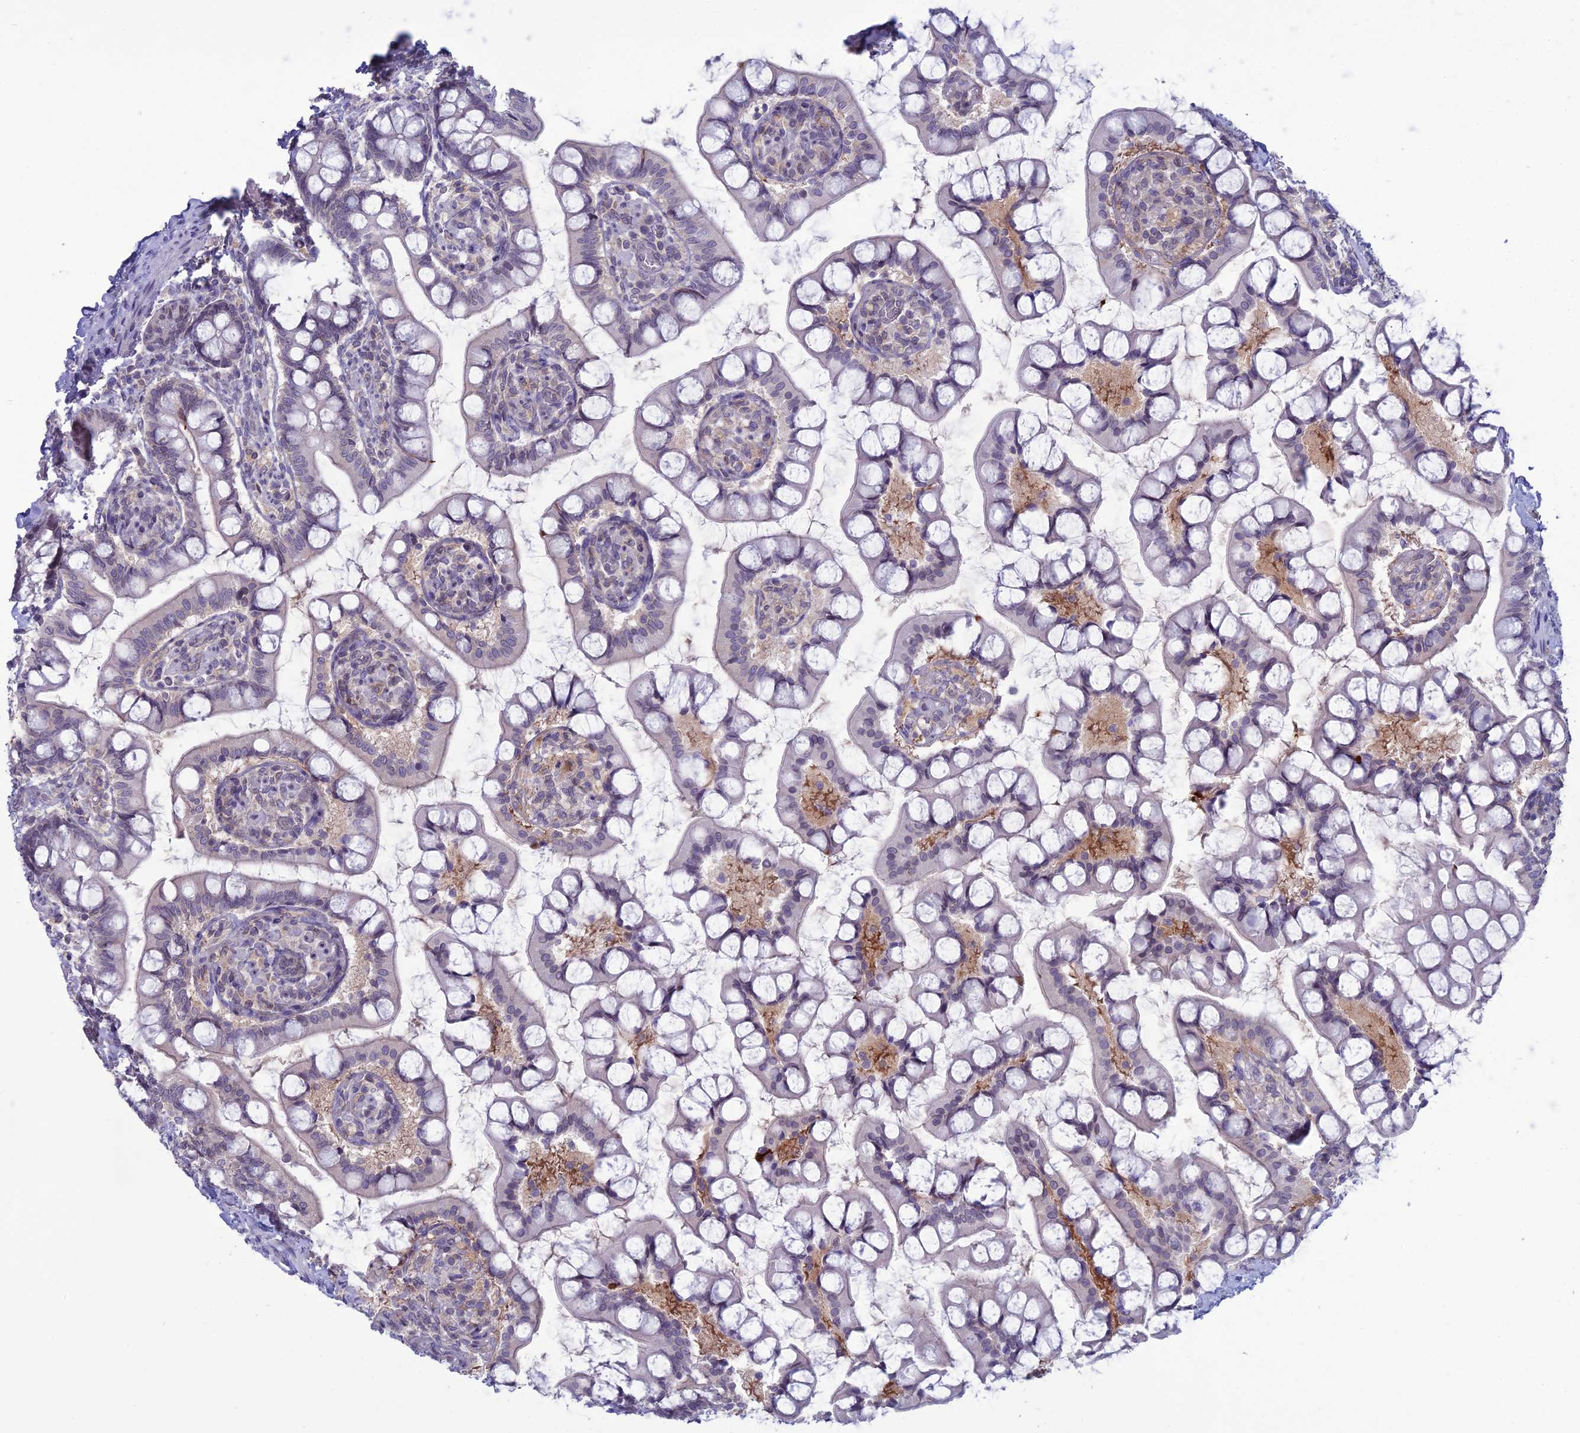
{"staining": {"intensity": "weak", "quantity": "<25%", "location": "cytoplasmic/membranous"}, "tissue": "small intestine", "cell_type": "Glandular cells", "image_type": "normal", "snomed": [{"axis": "morphology", "description": "Normal tissue, NOS"}, {"axis": "topography", "description": "Small intestine"}], "caption": "Immunohistochemical staining of normal human small intestine demonstrates no significant positivity in glandular cells. Brightfield microscopy of IHC stained with DAB (brown) and hematoxylin (blue), captured at high magnification.", "gene": "WDR46", "patient": {"sex": "male", "age": 52}}